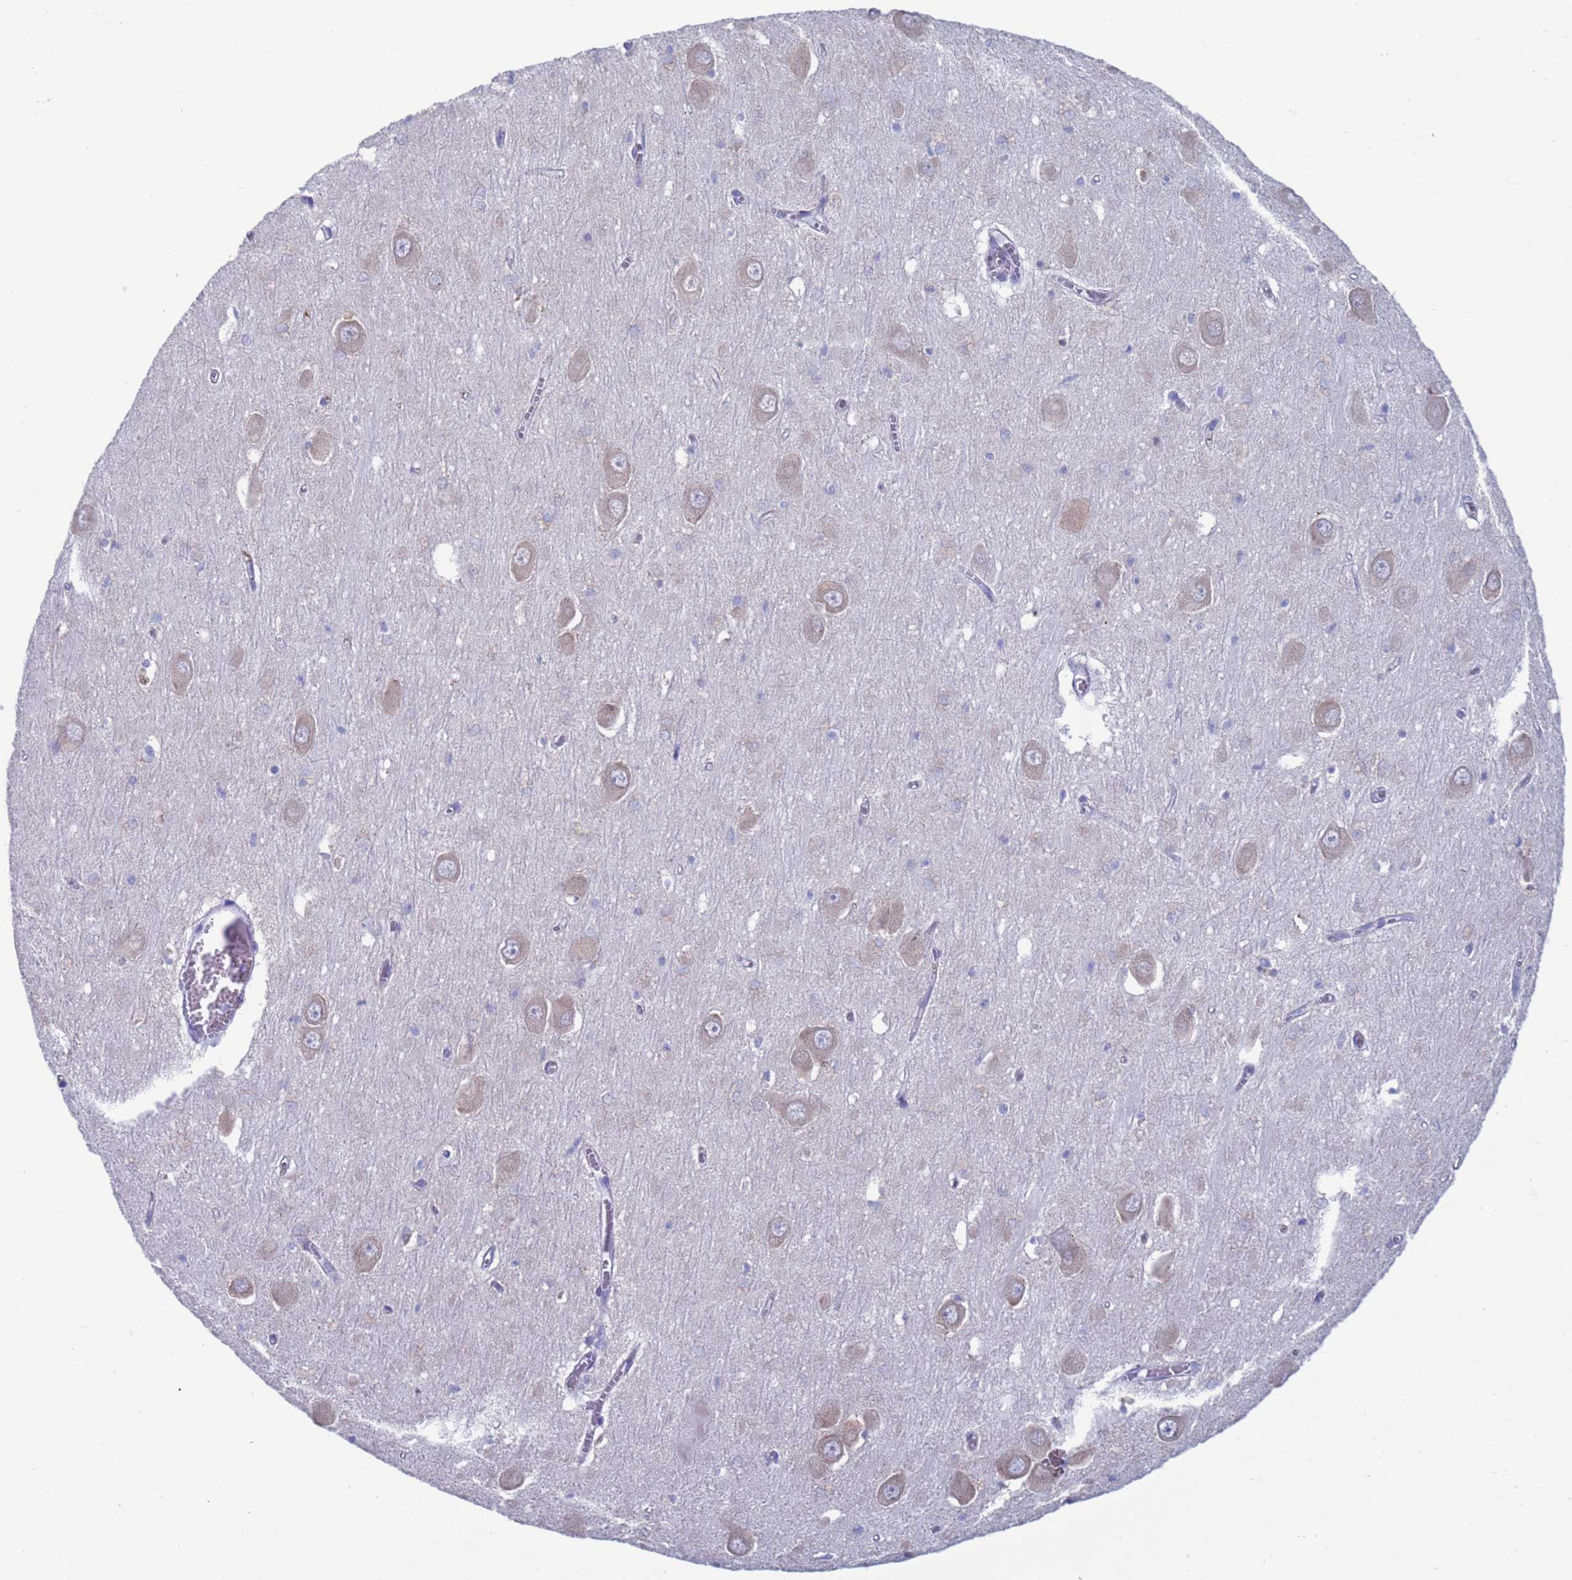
{"staining": {"intensity": "negative", "quantity": "none", "location": "none"}, "tissue": "hippocampus", "cell_type": "Glial cells", "image_type": "normal", "snomed": [{"axis": "morphology", "description": "Normal tissue, NOS"}, {"axis": "topography", "description": "Hippocampus"}], "caption": "A high-resolution photomicrograph shows IHC staining of unremarkable hippocampus, which exhibits no significant positivity in glial cells. The staining is performed using DAB brown chromogen with nuclei counter-stained in using hematoxylin.", "gene": "PET117", "patient": {"sex": "male", "age": 70}}